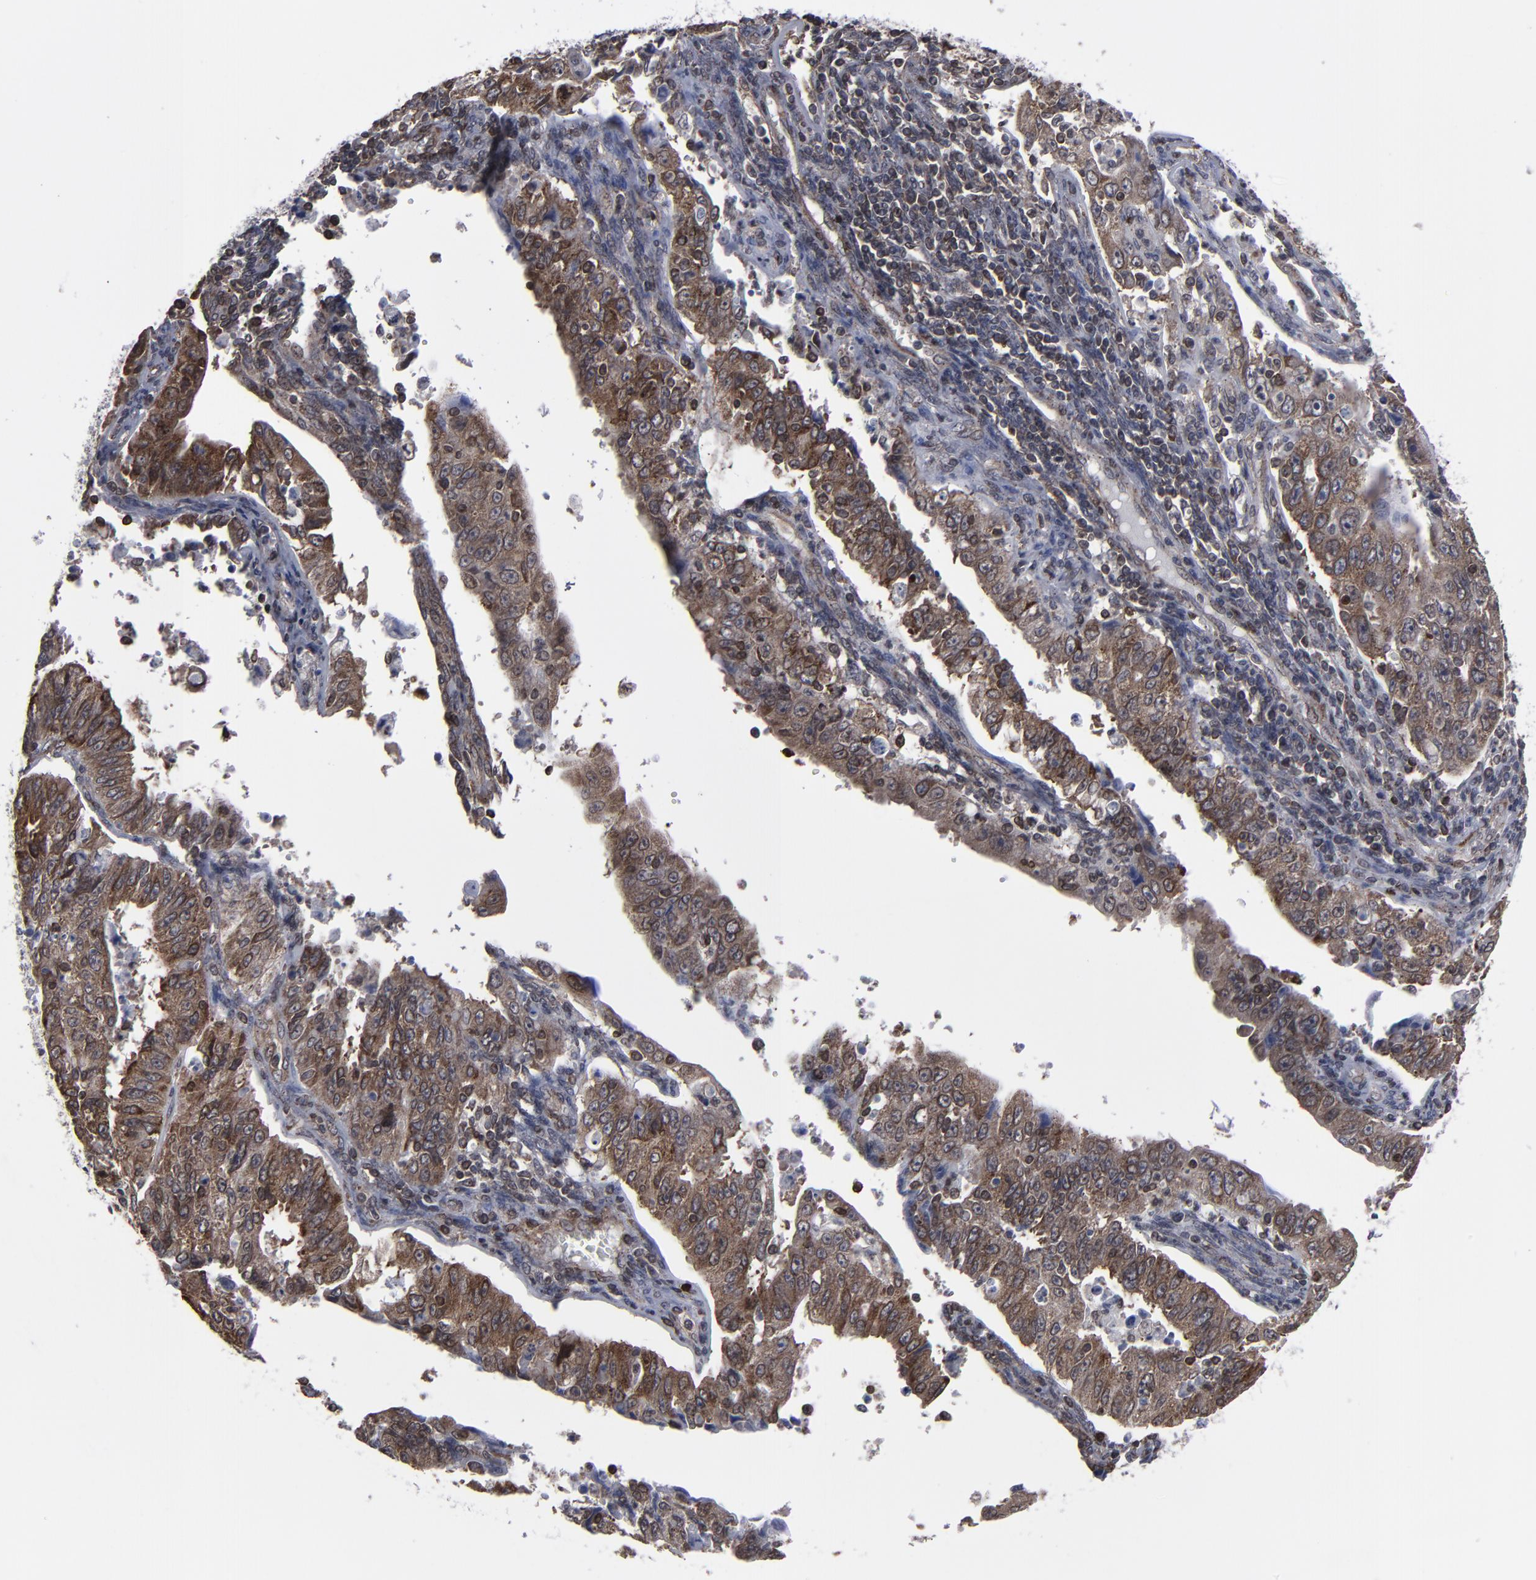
{"staining": {"intensity": "moderate", "quantity": ">75%", "location": "cytoplasmic/membranous,nuclear"}, "tissue": "endometrial cancer", "cell_type": "Tumor cells", "image_type": "cancer", "snomed": [{"axis": "morphology", "description": "Adenocarcinoma, NOS"}, {"axis": "topography", "description": "Endometrium"}], "caption": "Tumor cells display medium levels of moderate cytoplasmic/membranous and nuclear expression in approximately >75% of cells in human adenocarcinoma (endometrial).", "gene": "KIAA2026", "patient": {"sex": "female", "age": 42}}